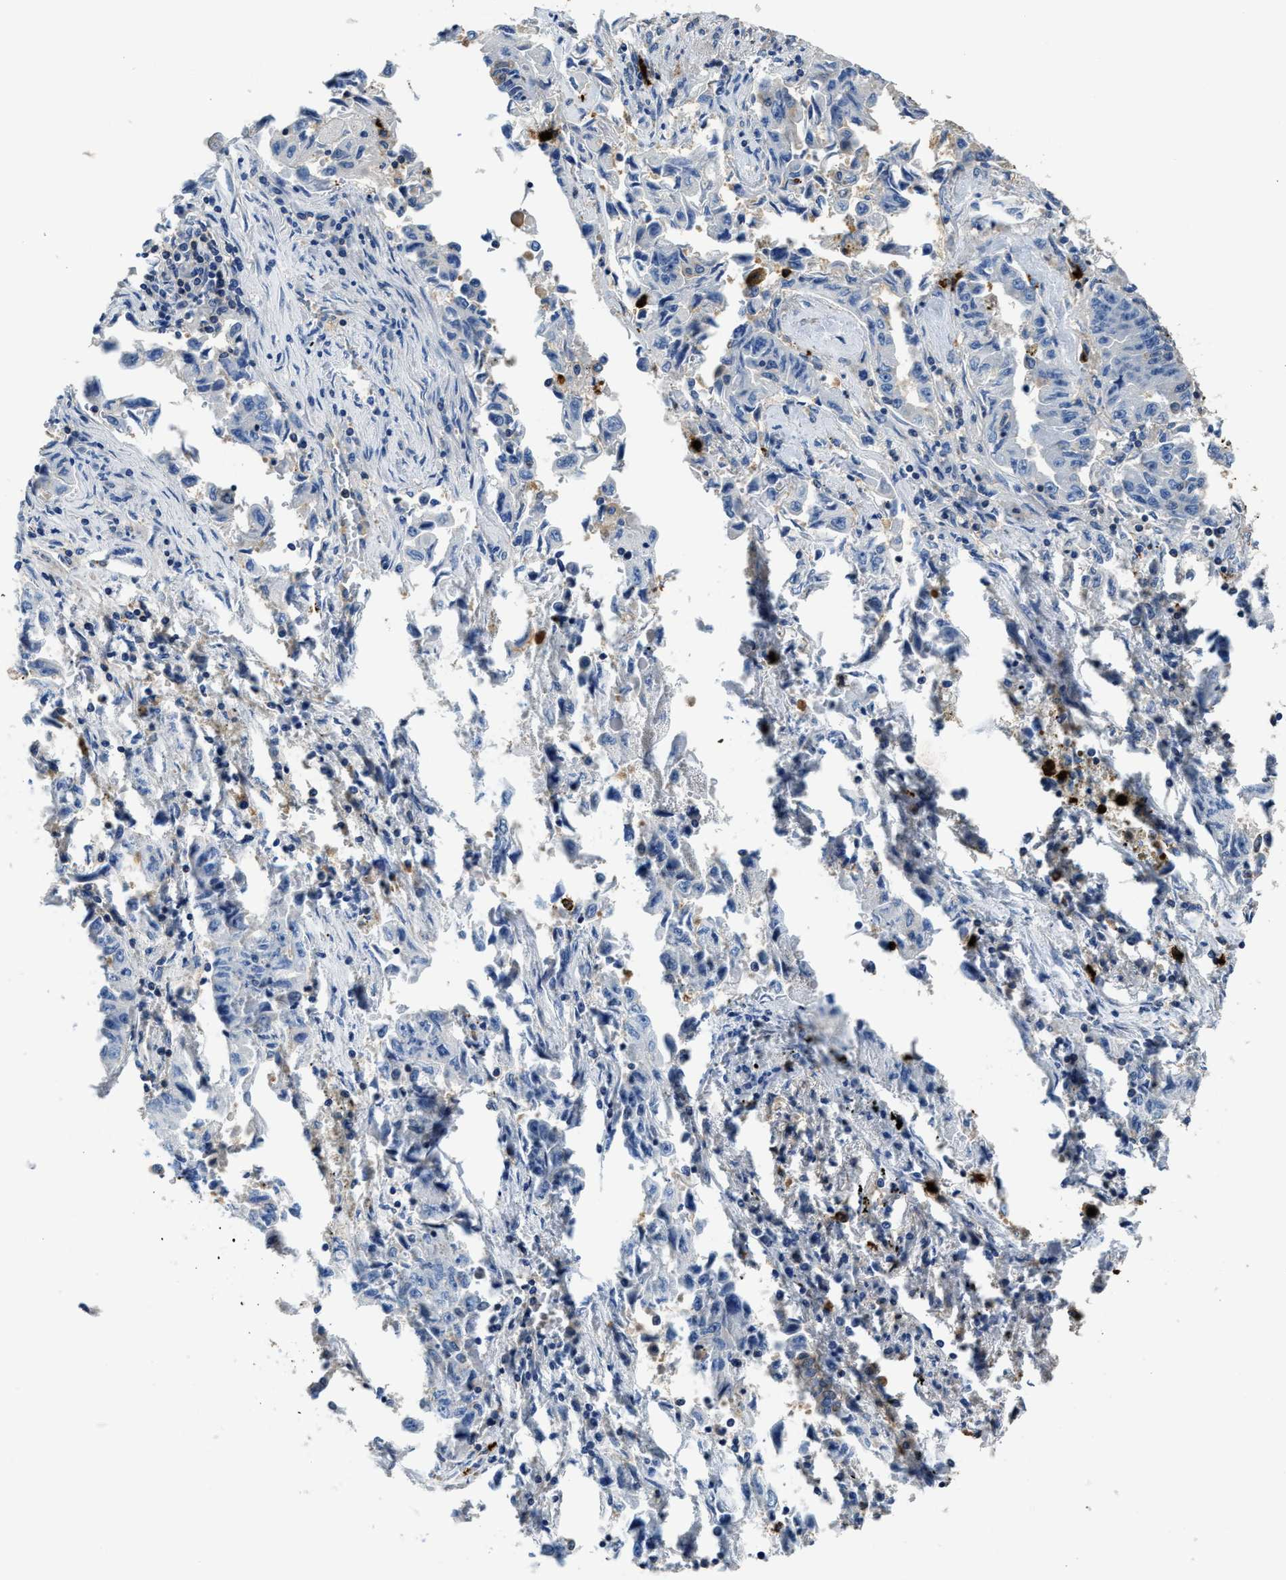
{"staining": {"intensity": "negative", "quantity": "none", "location": "none"}, "tissue": "lung cancer", "cell_type": "Tumor cells", "image_type": "cancer", "snomed": [{"axis": "morphology", "description": "Adenocarcinoma, NOS"}, {"axis": "topography", "description": "Lung"}], "caption": "IHC photomicrograph of neoplastic tissue: lung cancer stained with DAB (3,3'-diaminobenzidine) demonstrates no significant protein positivity in tumor cells. The staining is performed using DAB (3,3'-diaminobenzidine) brown chromogen with nuclei counter-stained in using hematoxylin.", "gene": "TRAF6", "patient": {"sex": "female", "age": 51}}